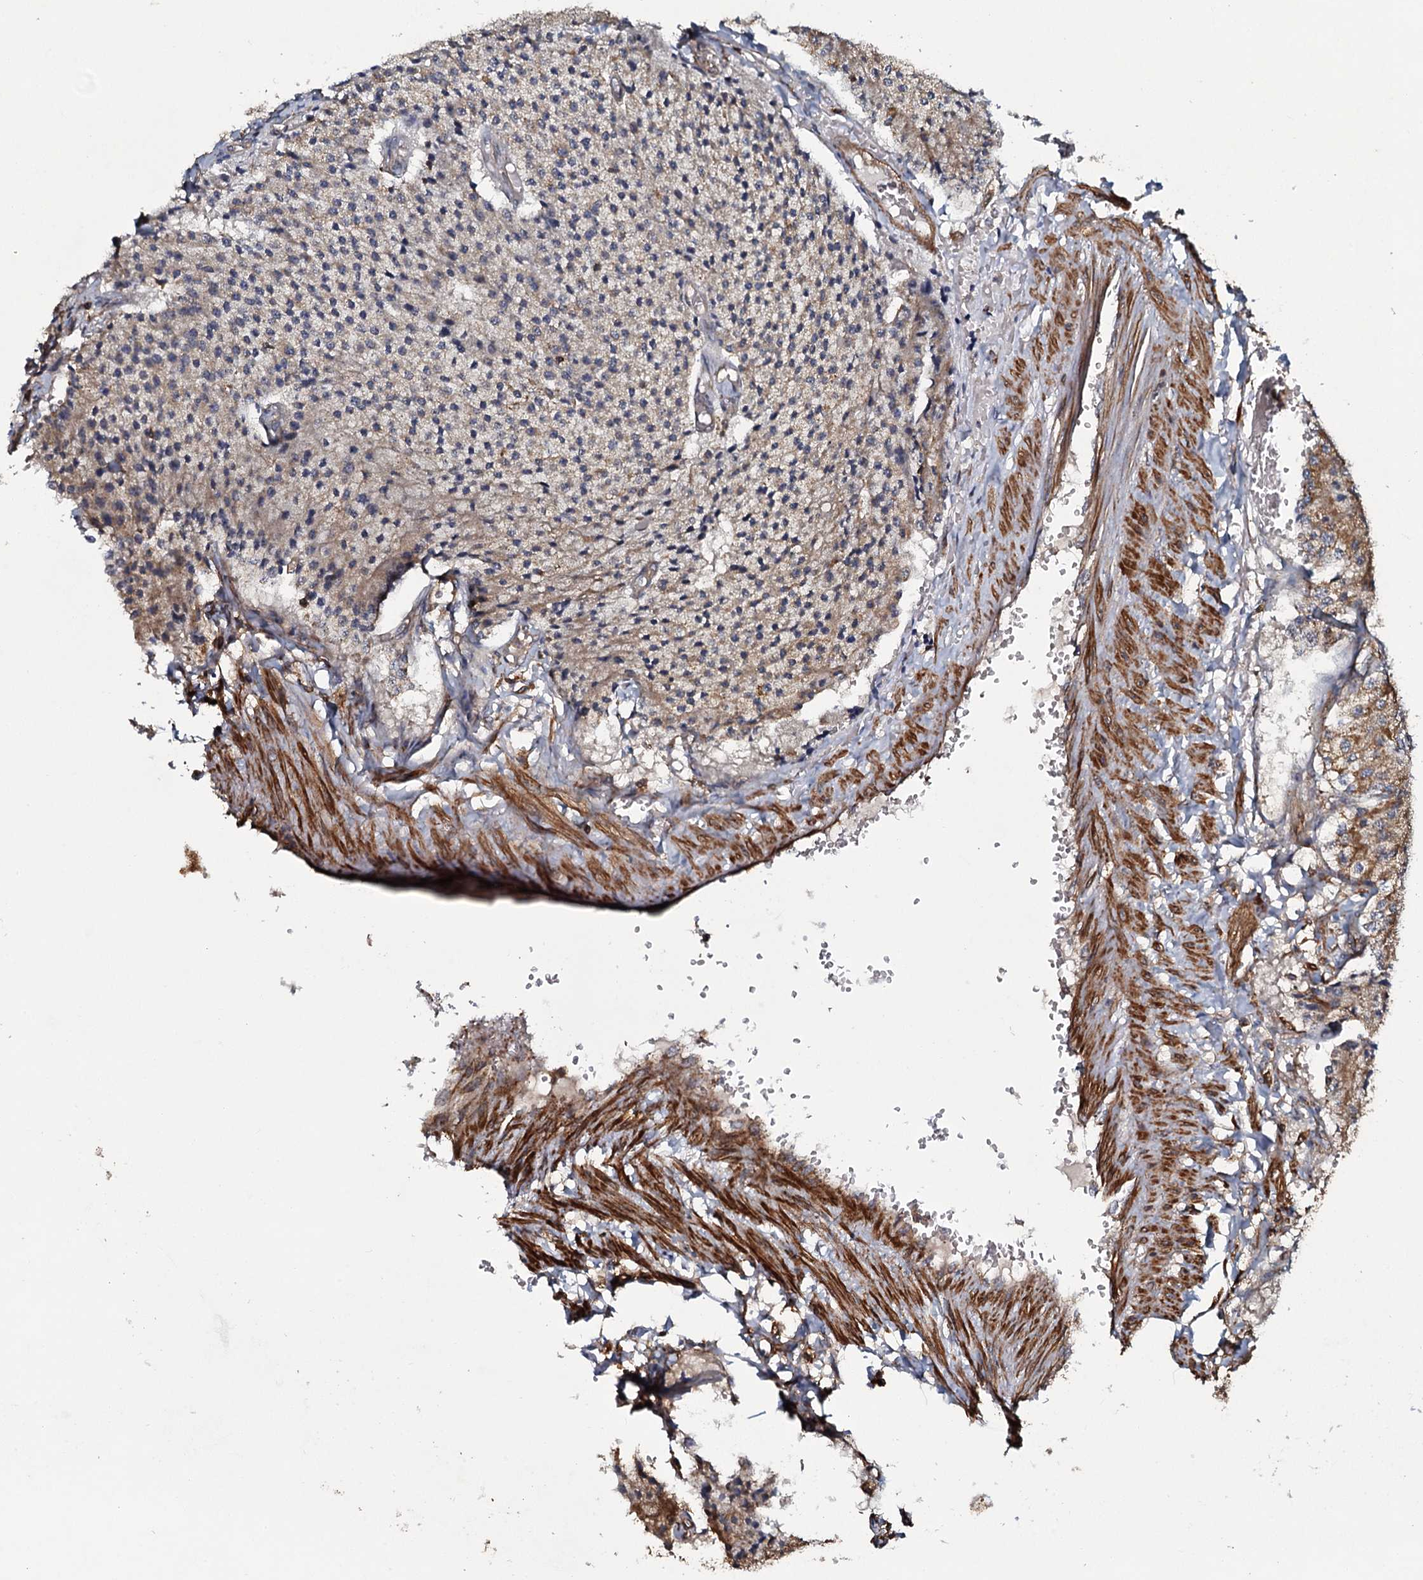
{"staining": {"intensity": "weak", "quantity": "25%-75%", "location": "cytoplasmic/membranous"}, "tissue": "carcinoid", "cell_type": "Tumor cells", "image_type": "cancer", "snomed": [{"axis": "morphology", "description": "Carcinoid, malignant, NOS"}, {"axis": "topography", "description": "Colon"}], "caption": "Human carcinoid (malignant) stained with a protein marker reveals weak staining in tumor cells.", "gene": "VWA8", "patient": {"sex": "female", "age": 52}}